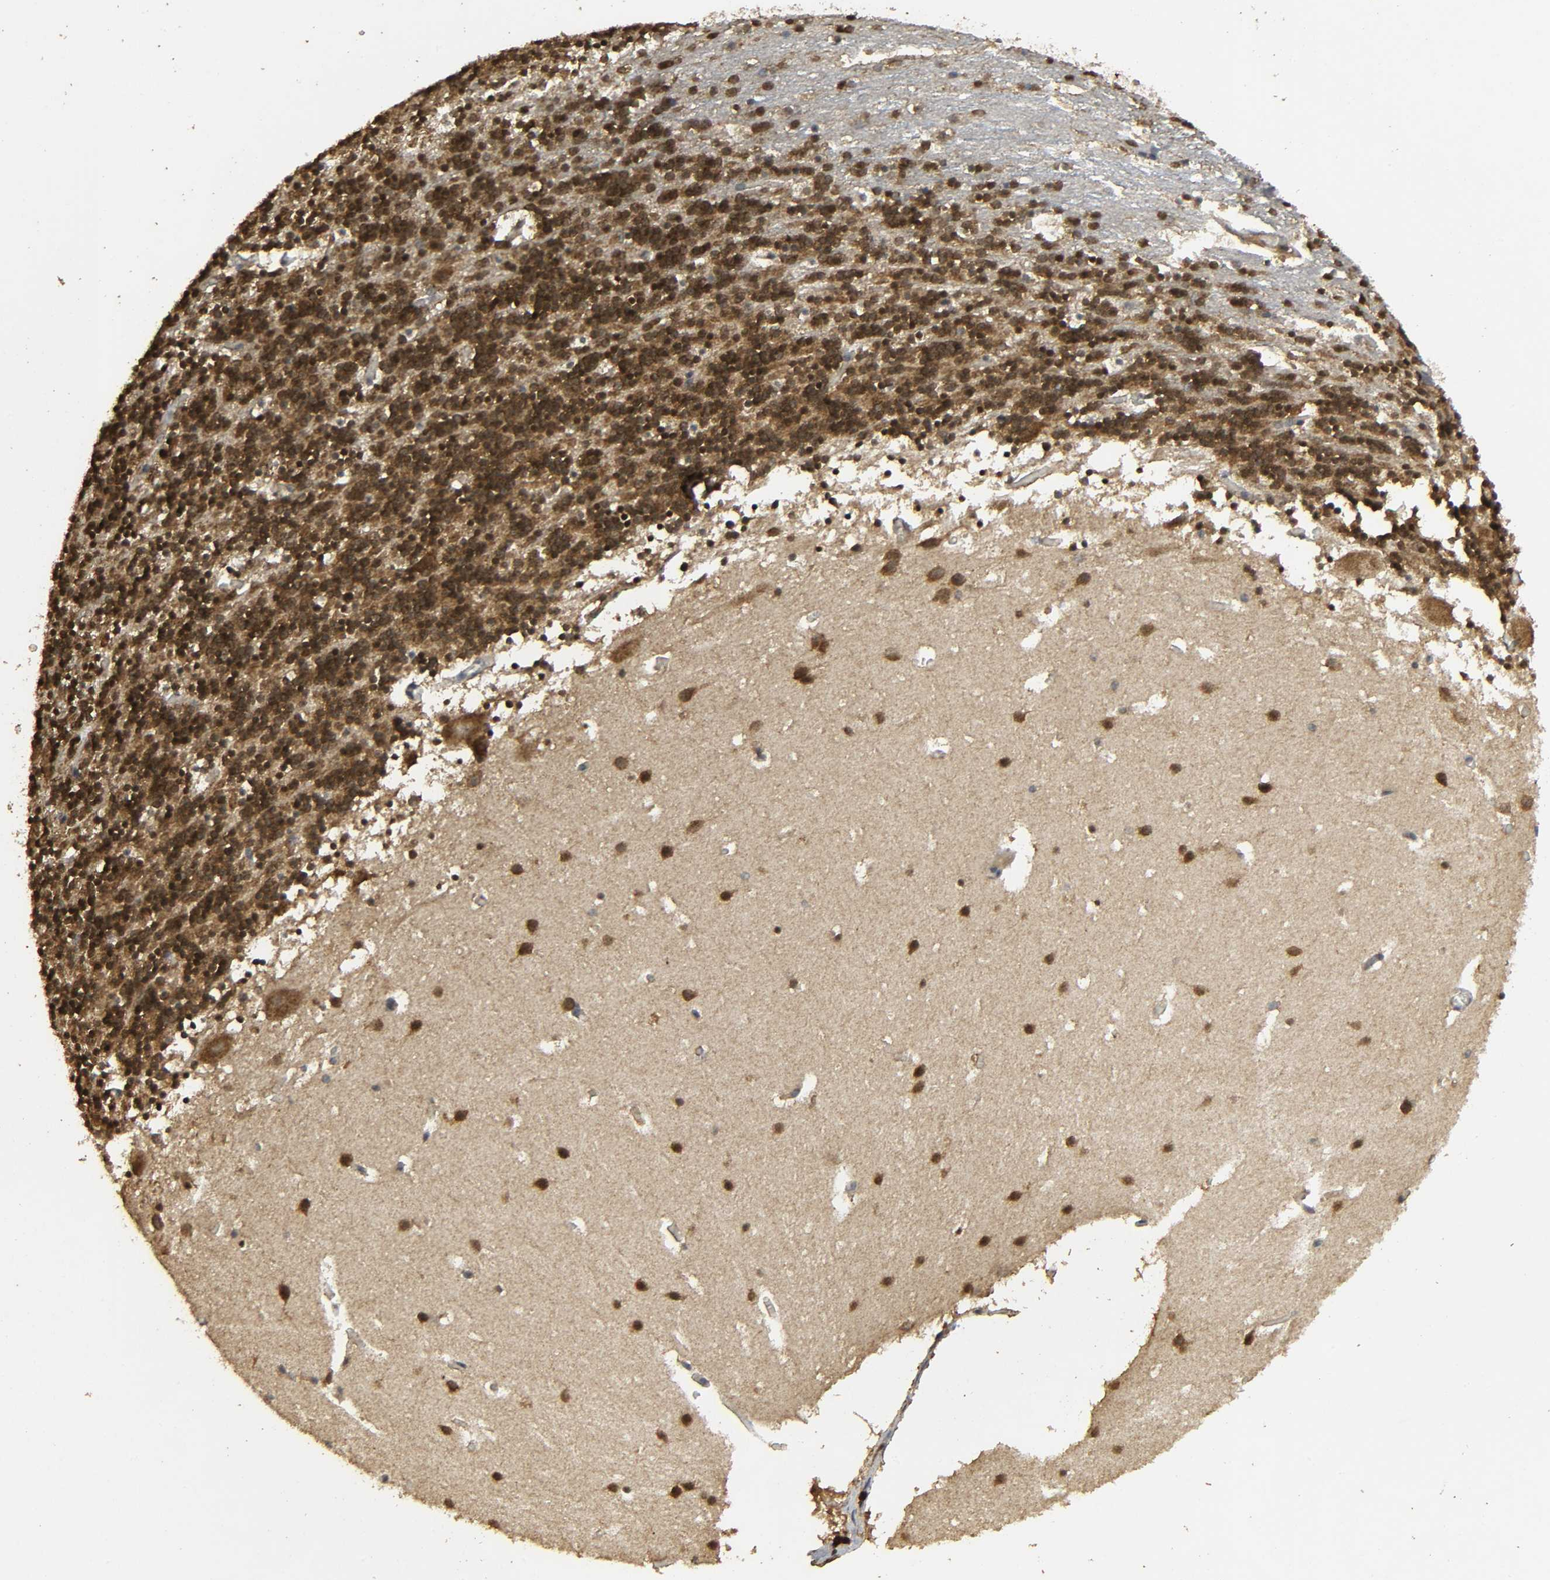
{"staining": {"intensity": "moderate", "quantity": ">75%", "location": "cytoplasmic/membranous"}, "tissue": "cerebellum", "cell_type": "Cells in granular layer", "image_type": "normal", "snomed": [{"axis": "morphology", "description": "Normal tissue, NOS"}, {"axis": "topography", "description": "Cerebellum"}], "caption": "Cerebellum was stained to show a protein in brown. There is medium levels of moderate cytoplasmic/membranous expression in about >75% of cells in granular layer.", "gene": "DDX6", "patient": {"sex": "male", "age": 45}}